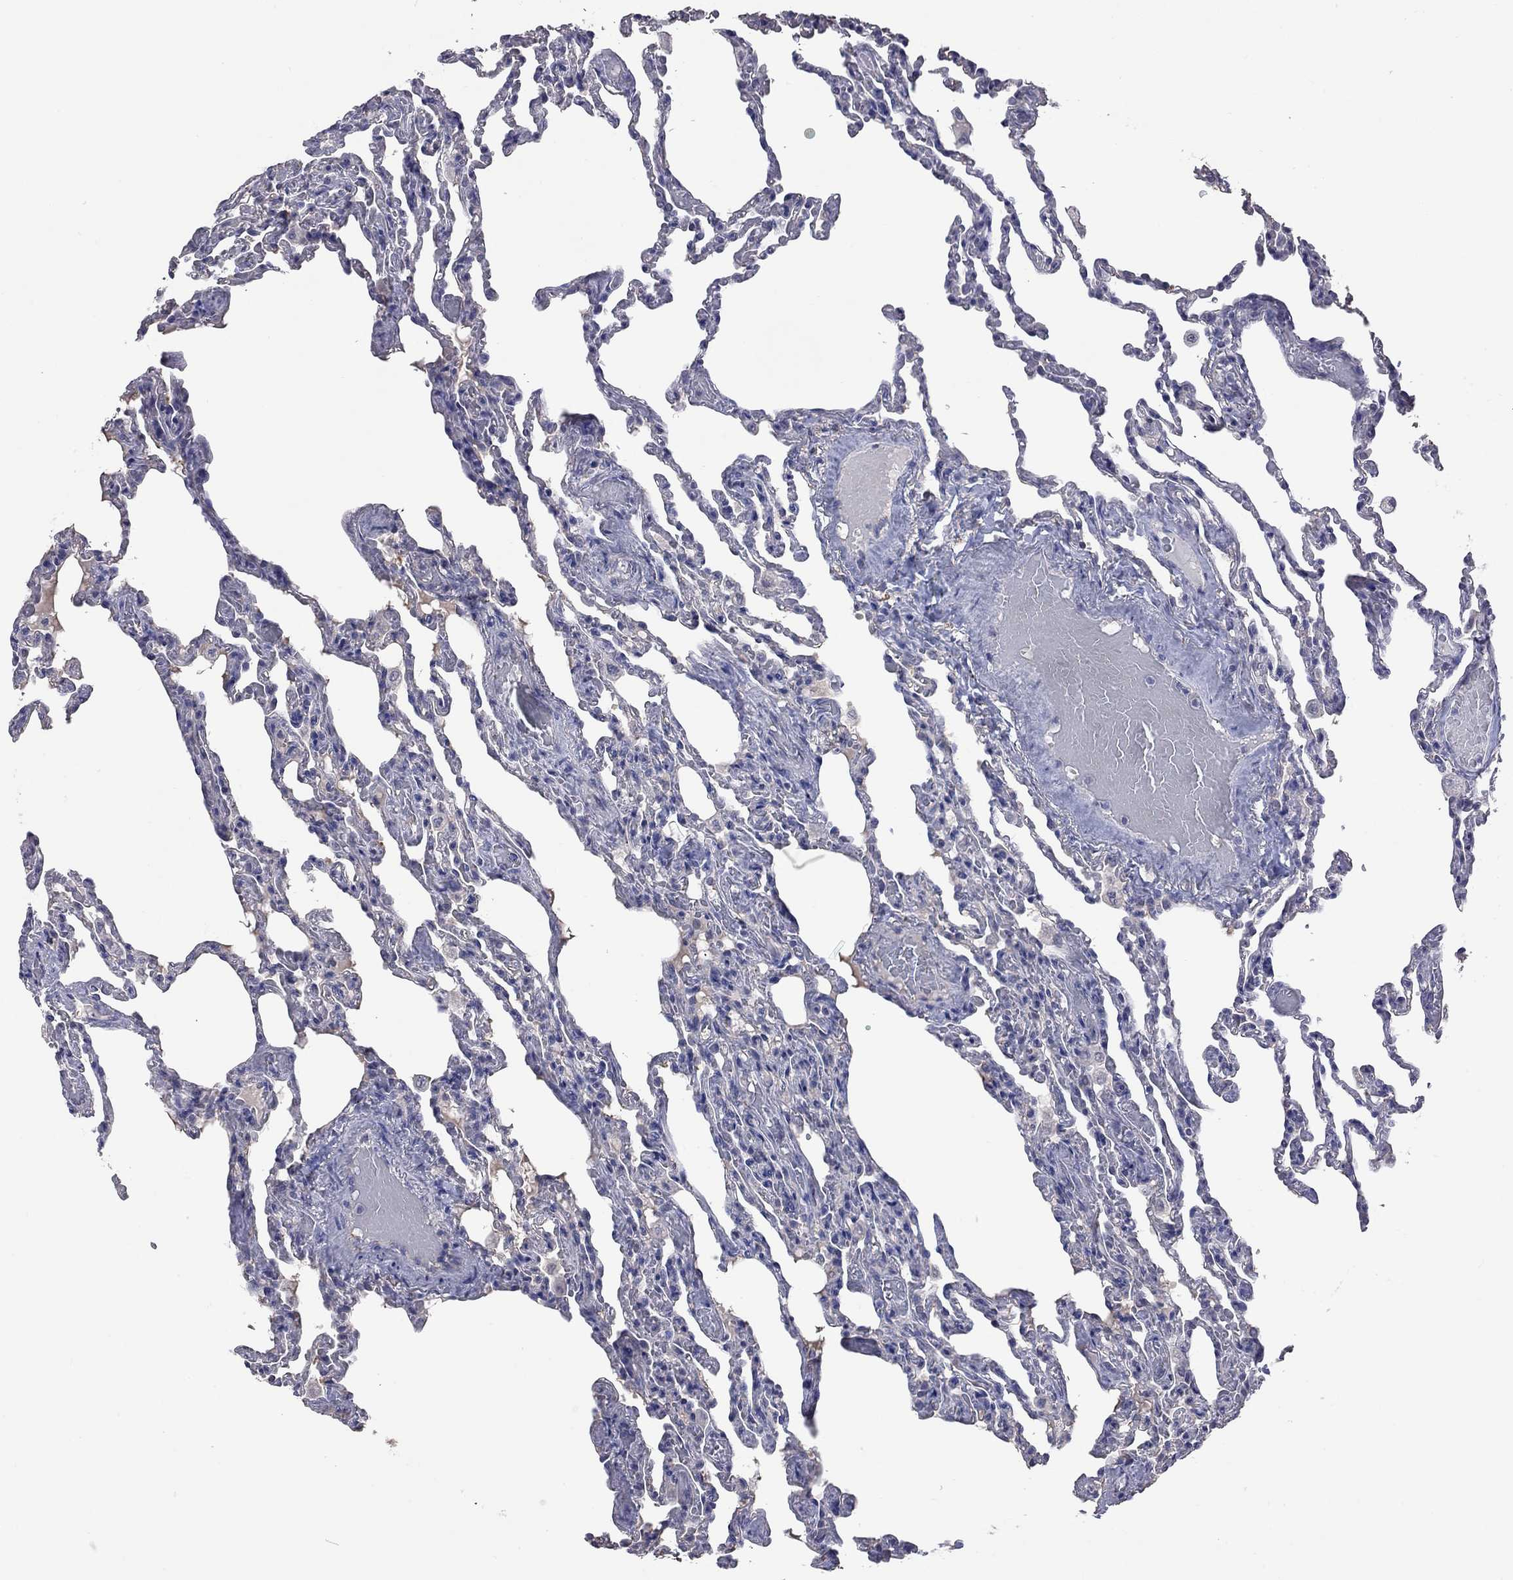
{"staining": {"intensity": "negative", "quantity": "none", "location": "none"}, "tissue": "lung", "cell_type": "Alveolar cells", "image_type": "normal", "snomed": [{"axis": "morphology", "description": "Normal tissue, NOS"}, {"axis": "topography", "description": "Lung"}], "caption": "This image is of normal lung stained with IHC to label a protein in brown with the nuclei are counter-stained blue. There is no expression in alveolar cells. Brightfield microscopy of IHC stained with DAB (brown) and hematoxylin (blue), captured at high magnification.", "gene": "HYLS1", "patient": {"sex": "female", "age": 43}}